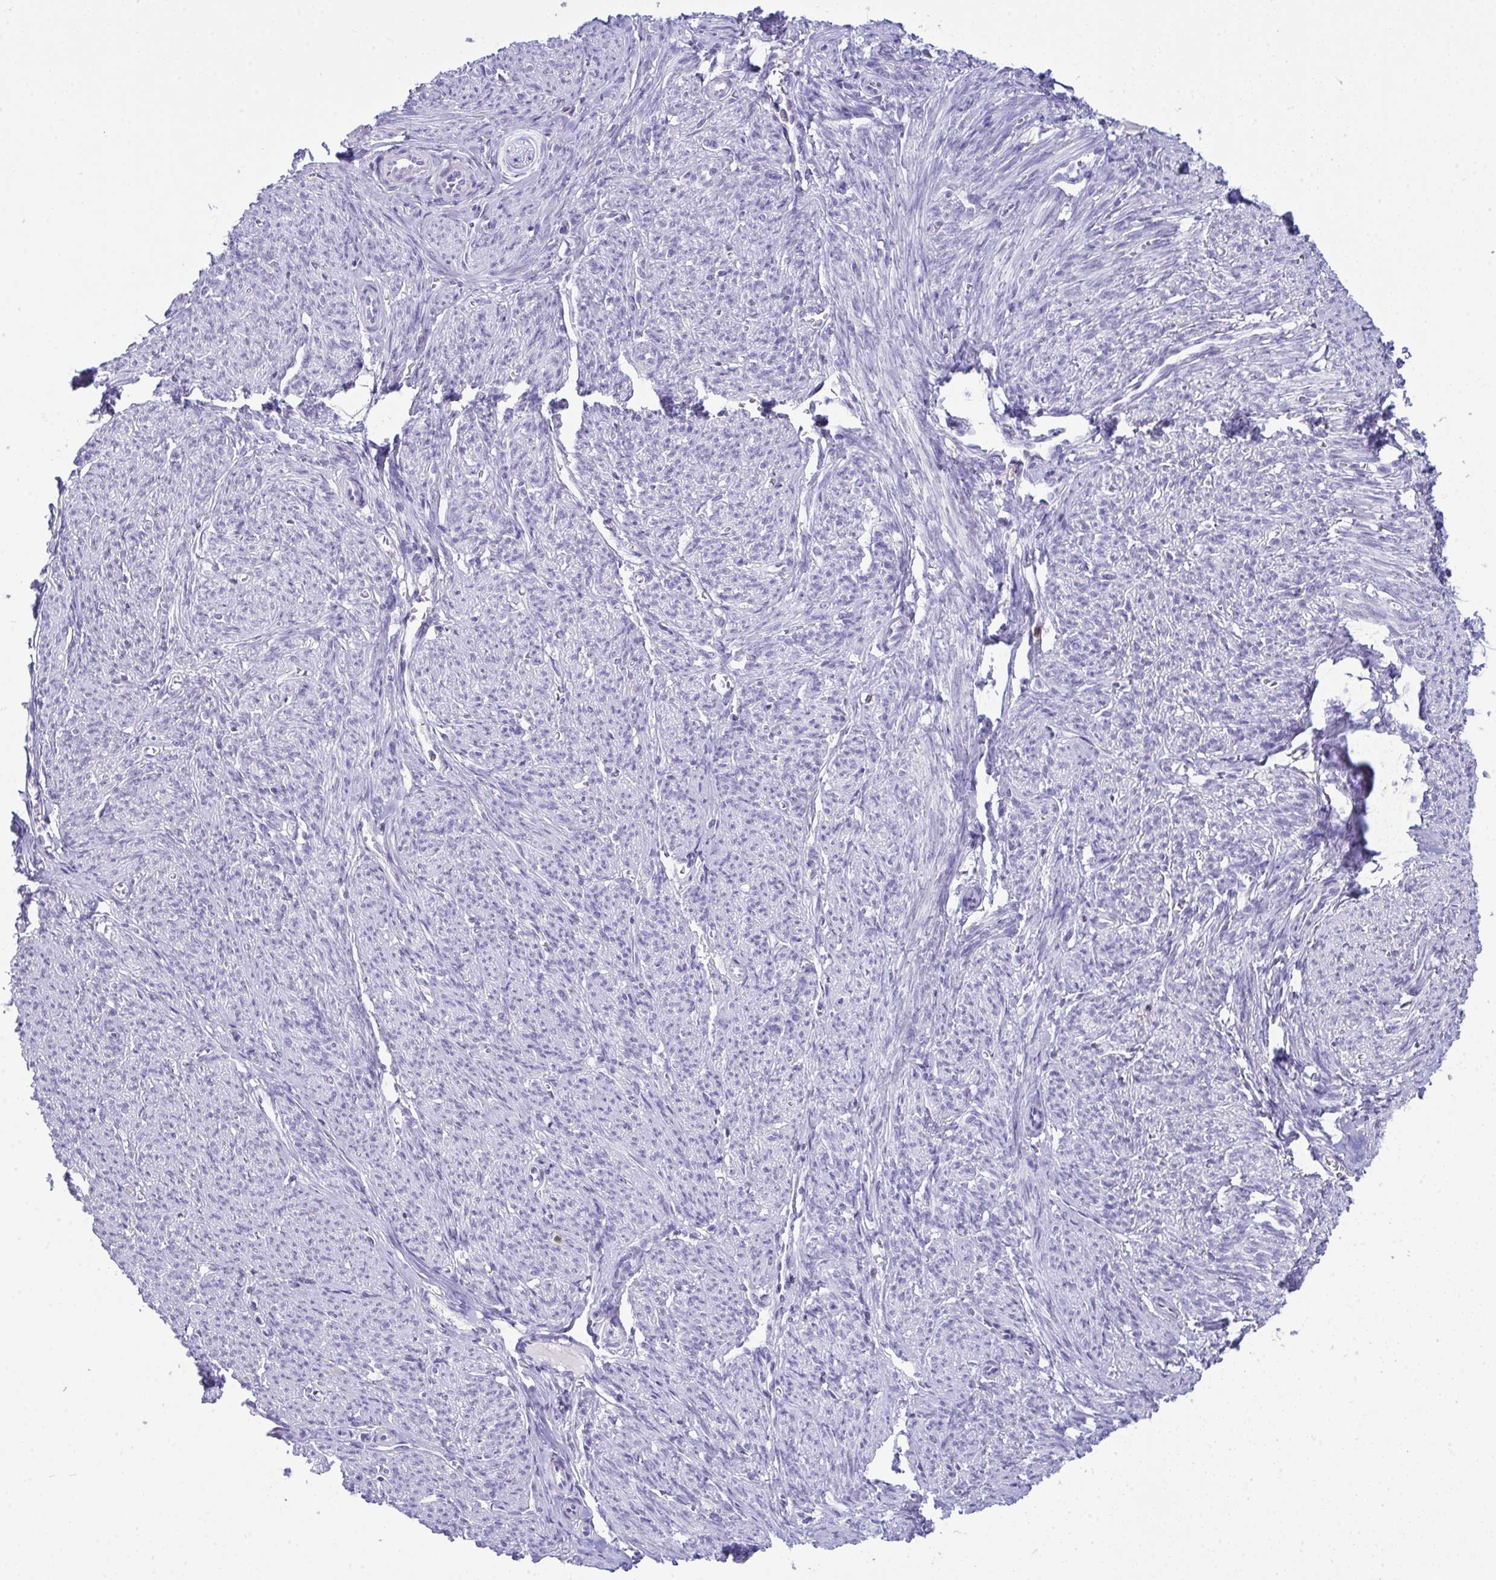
{"staining": {"intensity": "negative", "quantity": "none", "location": "none"}, "tissue": "smooth muscle", "cell_type": "Smooth muscle cells", "image_type": "normal", "snomed": [{"axis": "morphology", "description": "Normal tissue, NOS"}, {"axis": "topography", "description": "Smooth muscle"}], "caption": "Photomicrograph shows no protein positivity in smooth muscle cells of benign smooth muscle. (DAB (3,3'-diaminobenzidine) immunohistochemistry (IHC) visualized using brightfield microscopy, high magnification).", "gene": "PLA2G12B", "patient": {"sex": "female", "age": 65}}